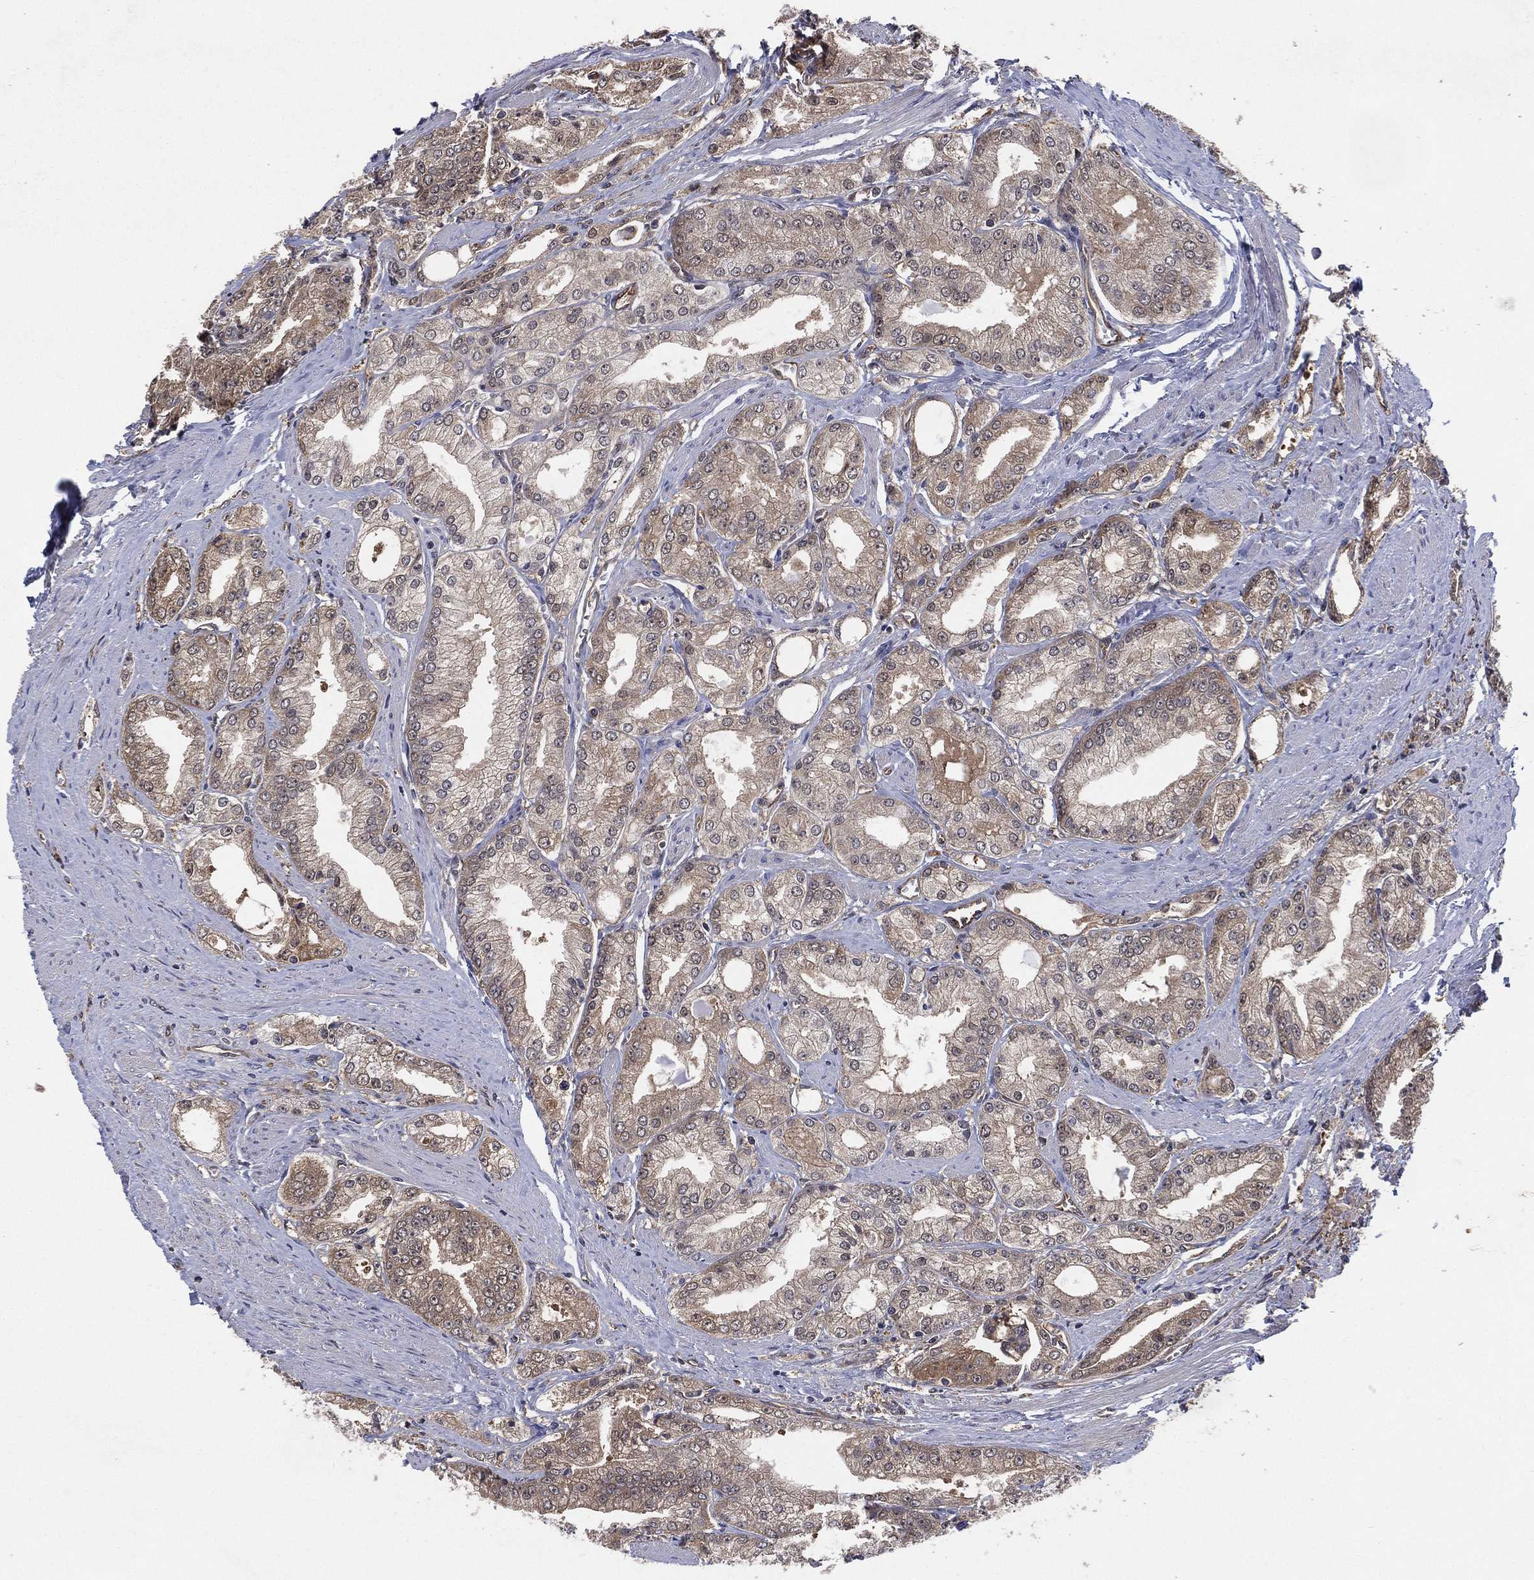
{"staining": {"intensity": "weak", "quantity": "25%-75%", "location": "cytoplasmic/membranous"}, "tissue": "prostate cancer", "cell_type": "Tumor cells", "image_type": "cancer", "snomed": [{"axis": "morphology", "description": "Adenocarcinoma, NOS"}, {"axis": "morphology", "description": "Adenocarcinoma, High grade"}, {"axis": "topography", "description": "Prostate"}], "caption": "Human prostate cancer stained for a protein (brown) shows weak cytoplasmic/membranous positive expression in approximately 25%-75% of tumor cells.", "gene": "PSMG4", "patient": {"sex": "male", "age": 70}}